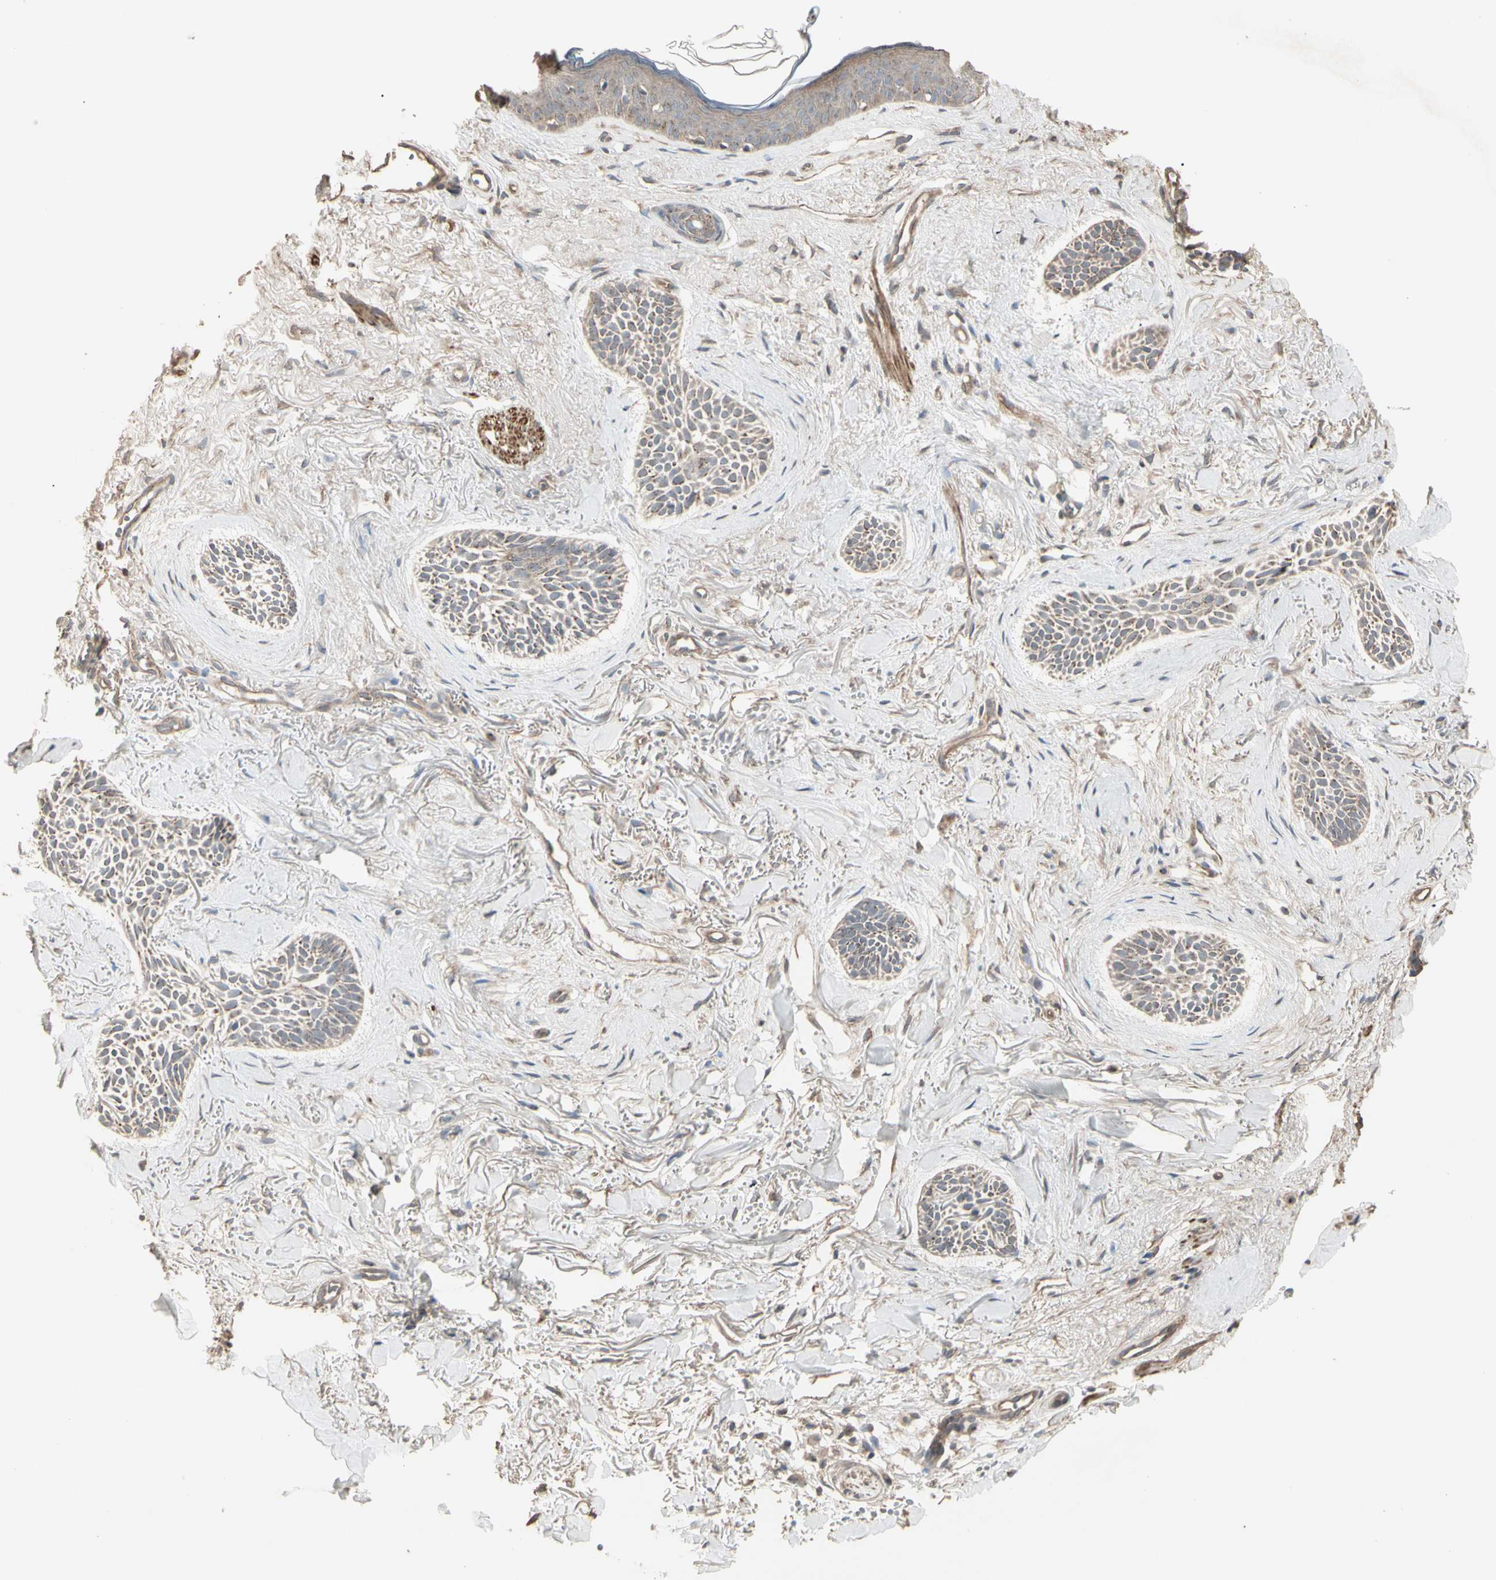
{"staining": {"intensity": "weak", "quantity": ">75%", "location": "cytoplasmic/membranous"}, "tissue": "skin cancer", "cell_type": "Tumor cells", "image_type": "cancer", "snomed": [{"axis": "morphology", "description": "Normal tissue, NOS"}, {"axis": "morphology", "description": "Basal cell carcinoma"}, {"axis": "topography", "description": "Skin"}], "caption": "This is a photomicrograph of immunohistochemistry (IHC) staining of skin cancer (basal cell carcinoma), which shows weak staining in the cytoplasmic/membranous of tumor cells.", "gene": "GALNT3", "patient": {"sex": "female", "age": 84}}